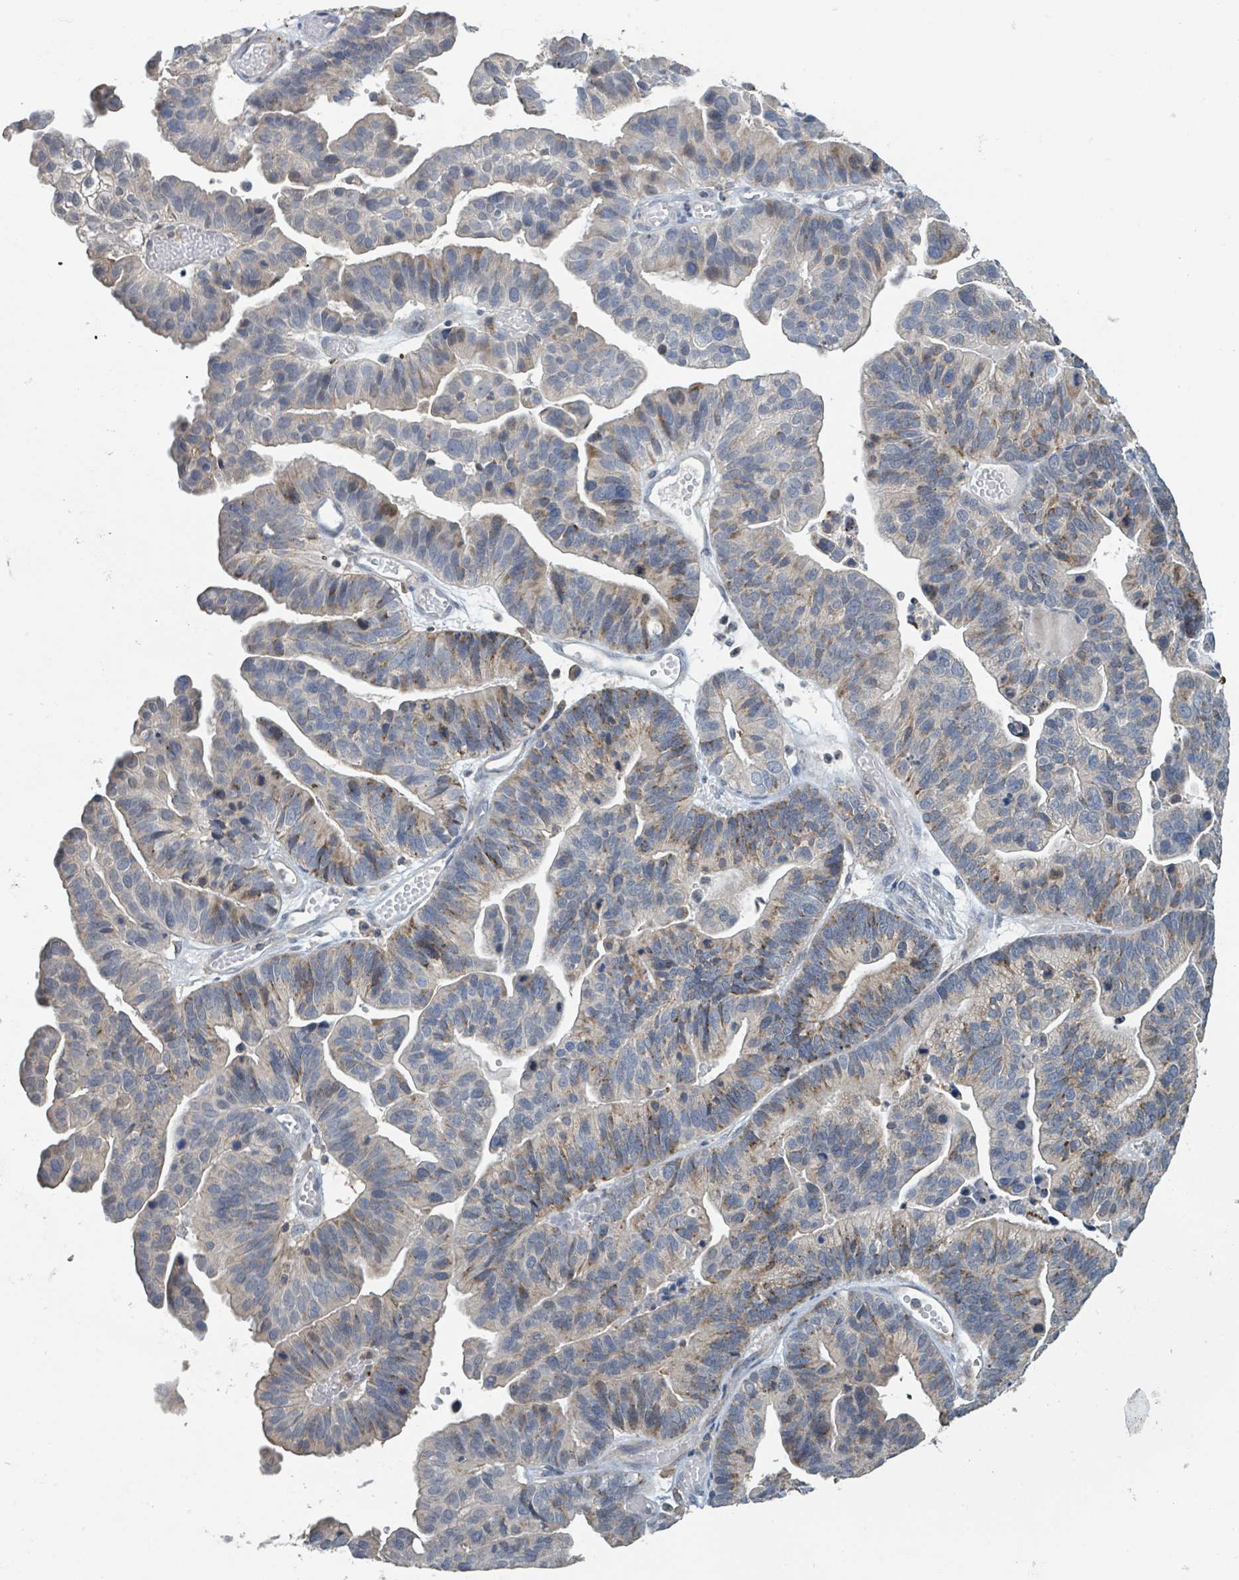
{"staining": {"intensity": "weak", "quantity": "25%-75%", "location": "cytoplasmic/membranous"}, "tissue": "ovarian cancer", "cell_type": "Tumor cells", "image_type": "cancer", "snomed": [{"axis": "morphology", "description": "Cystadenocarcinoma, serous, NOS"}, {"axis": "topography", "description": "Ovary"}], "caption": "Weak cytoplasmic/membranous protein expression is appreciated in approximately 25%-75% of tumor cells in serous cystadenocarcinoma (ovarian).", "gene": "LRRC42", "patient": {"sex": "female", "age": 56}}